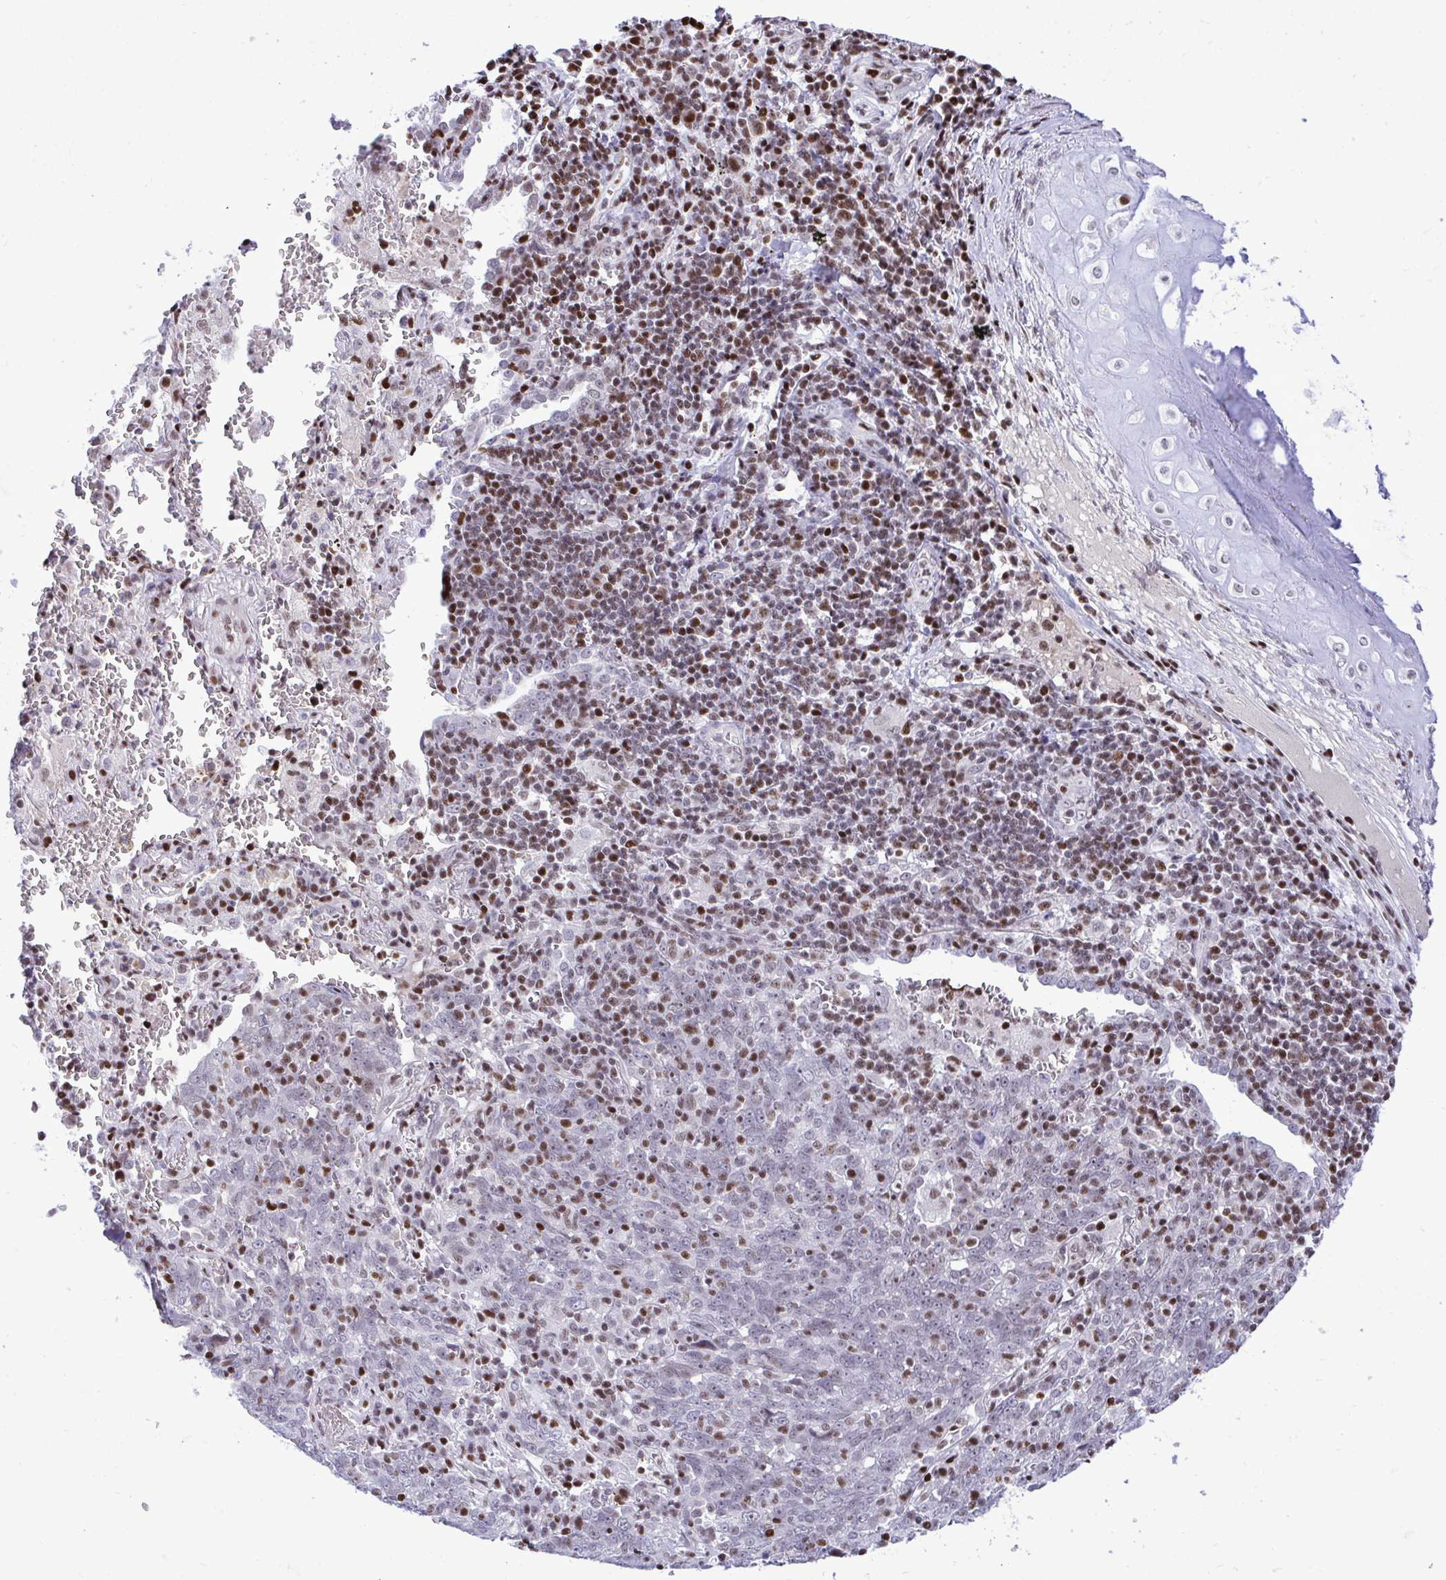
{"staining": {"intensity": "weak", "quantity": "25%-75%", "location": "nuclear"}, "tissue": "lung cancer", "cell_type": "Tumor cells", "image_type": "cancer", "snomed": [{"axis": "morphology", "description": "Squamous cell carcinoma, NOS"}, {"axis": "topography", "description": "Lung"}], "caption": "The image shows a brown stain indicating the presence of a protein in the nuclear of tumor cells in lung cancer.", "gene": "C14orf39", "patient": {"sex": "female", "age": 72}}